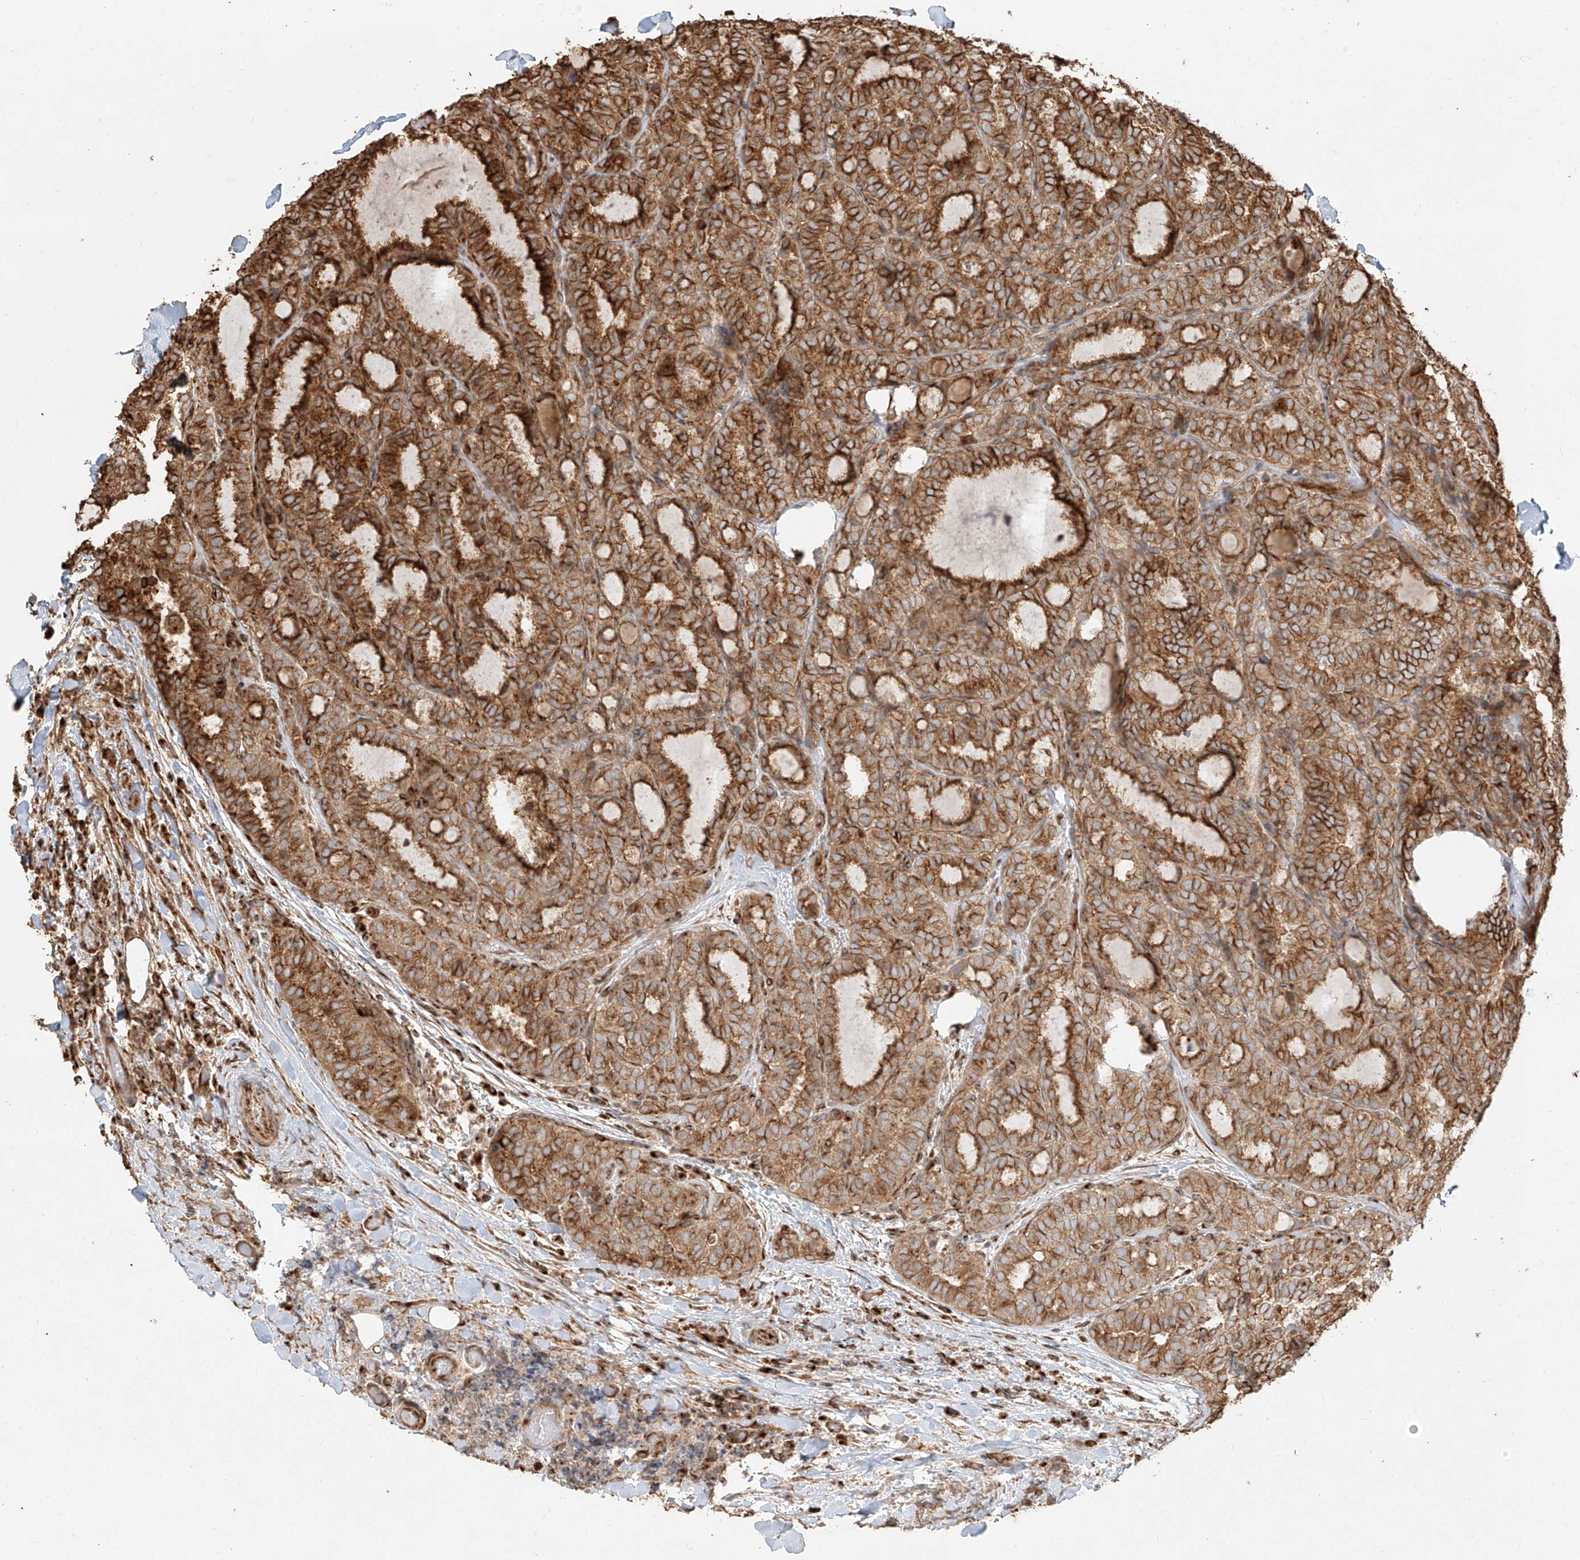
{"staining": {"intensity": "moderate", "quantity": ">75%", "location": "cytoplasmic/membranous"}, "tissue": "thyroid cancer", "cell_type": "Tumor cells", "image_type": "cancer", "snomed": [{"axis": "morphology", "description": "Normal tissue, NOS"}, {"axis": "morphology", "description": "Papillary adenocarcinoma, NOS"}, {"axis": "topography", "description": "Thyroid gland"}], "caption": "Brown immunohistochemical staining in human thyroid papillary adenocarcinoma shows moderate cytoplasmic/membranous staining in approximately >75% of tumor cells. The staining was performed using DAB (3,3'-diaminobenzidine) to visualize the protein expression in brown, while the nuclei were stained in blue with hematoxylin (Magnification: 20x).", "gene": "EFNB1", "patient": {"sex": "female", "age": 30}}